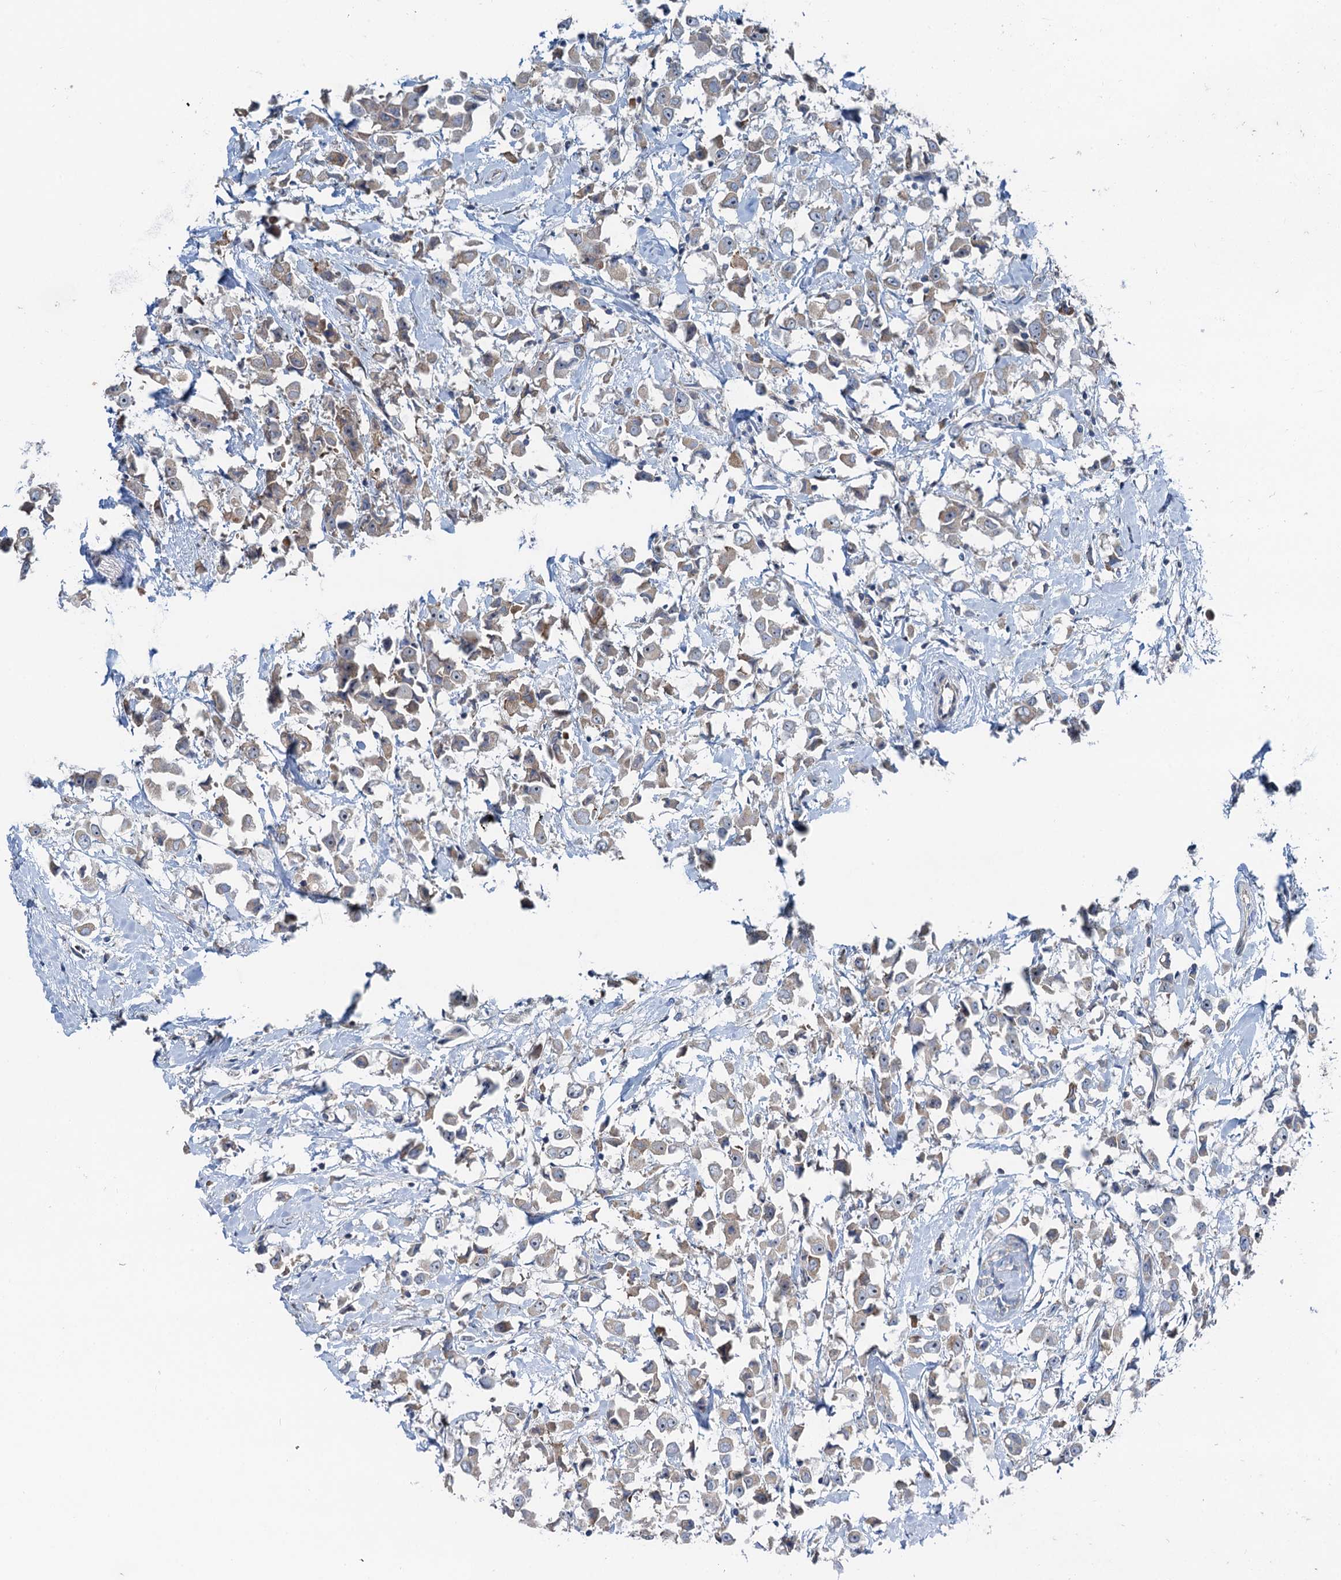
{"staining": {"intensity": "weak", "quantity": "25%-75%", "location": "cytoplasmic/membranous"}, "tissue": "breast cancer", "cell_type": "Tumor cells", "image_type": "cancer", "snomed": [{"axis": "morphology", "description": "Duct carcinoma"}, {"axis": "topography", "description": "Breast"}], "caption": "Protein staining of infiltrating ductal carcinoma (breast) tissue demonstrates weak cytoplasmic/membranous expression in approximately 25%-75% of tumor cells.", "gene": "ANKRD26", "patient": {"sex": "female", "age": 61}}